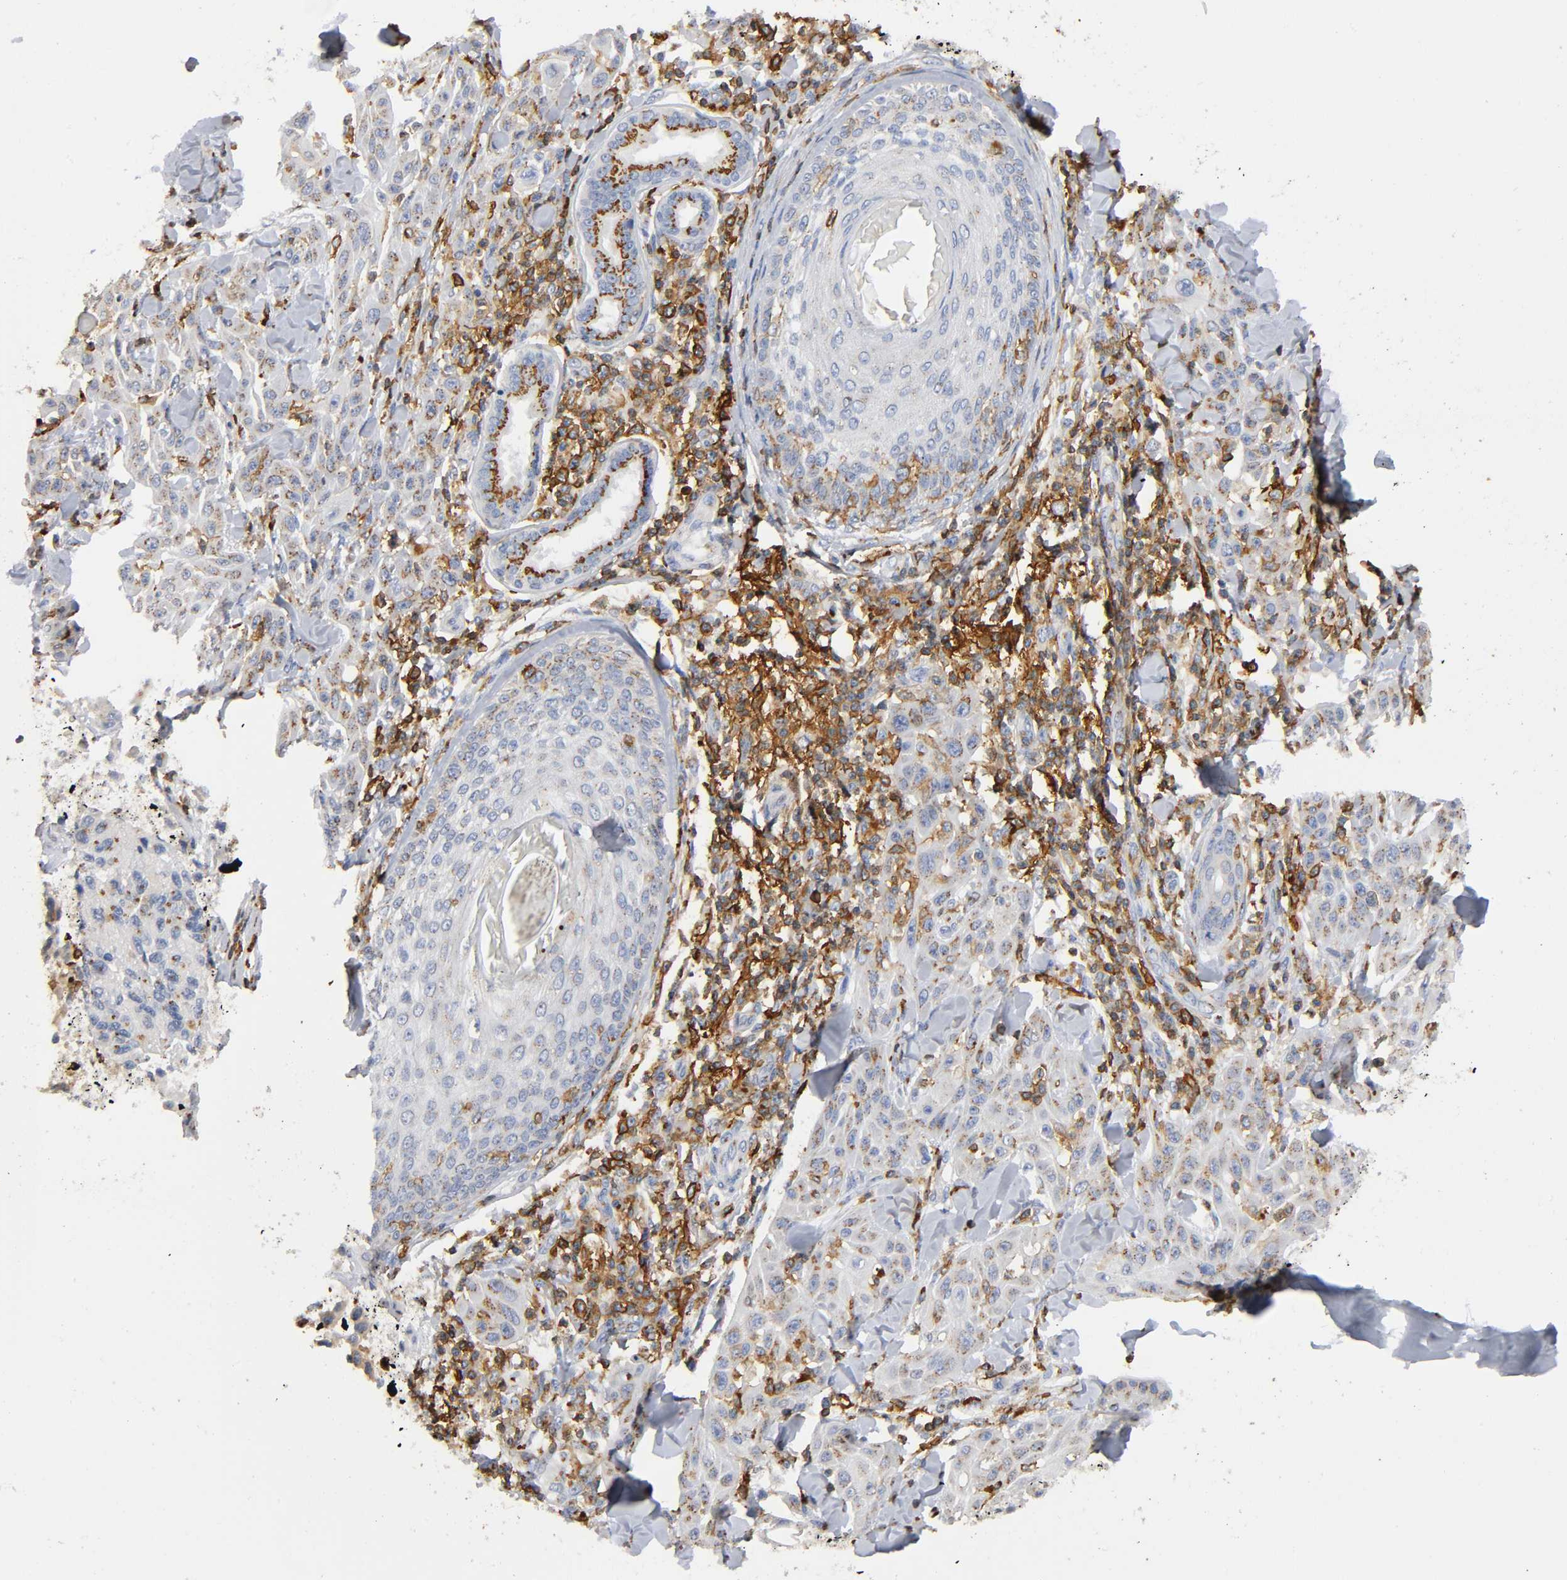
{"staining": {"intensity": "moderate", "quantity": ">75%", "location": "cytoplasmic/membranous"}, "tissue": "skin cancer", "cell_type": "Tumor cells", "image_type": "cancer", "snomed": [{"axis": "morphology", "description": "Squamous cell carcinoma, NOS"}, {"axis": "topography", "description": "Skin"}], "caption": "IHC of human skin cancer shows medium levels of moderate cytoplasmic/membranous positivity in approximately >75% of tumor cells. The staining was performed using DAB (3,3'-diaminobenzidine), with brown indicating positive protein expression. Nuclei are stained blue with hematoxylin.", "gene": "CAPN10", "patient": {"sex": "male", "age": 24}}